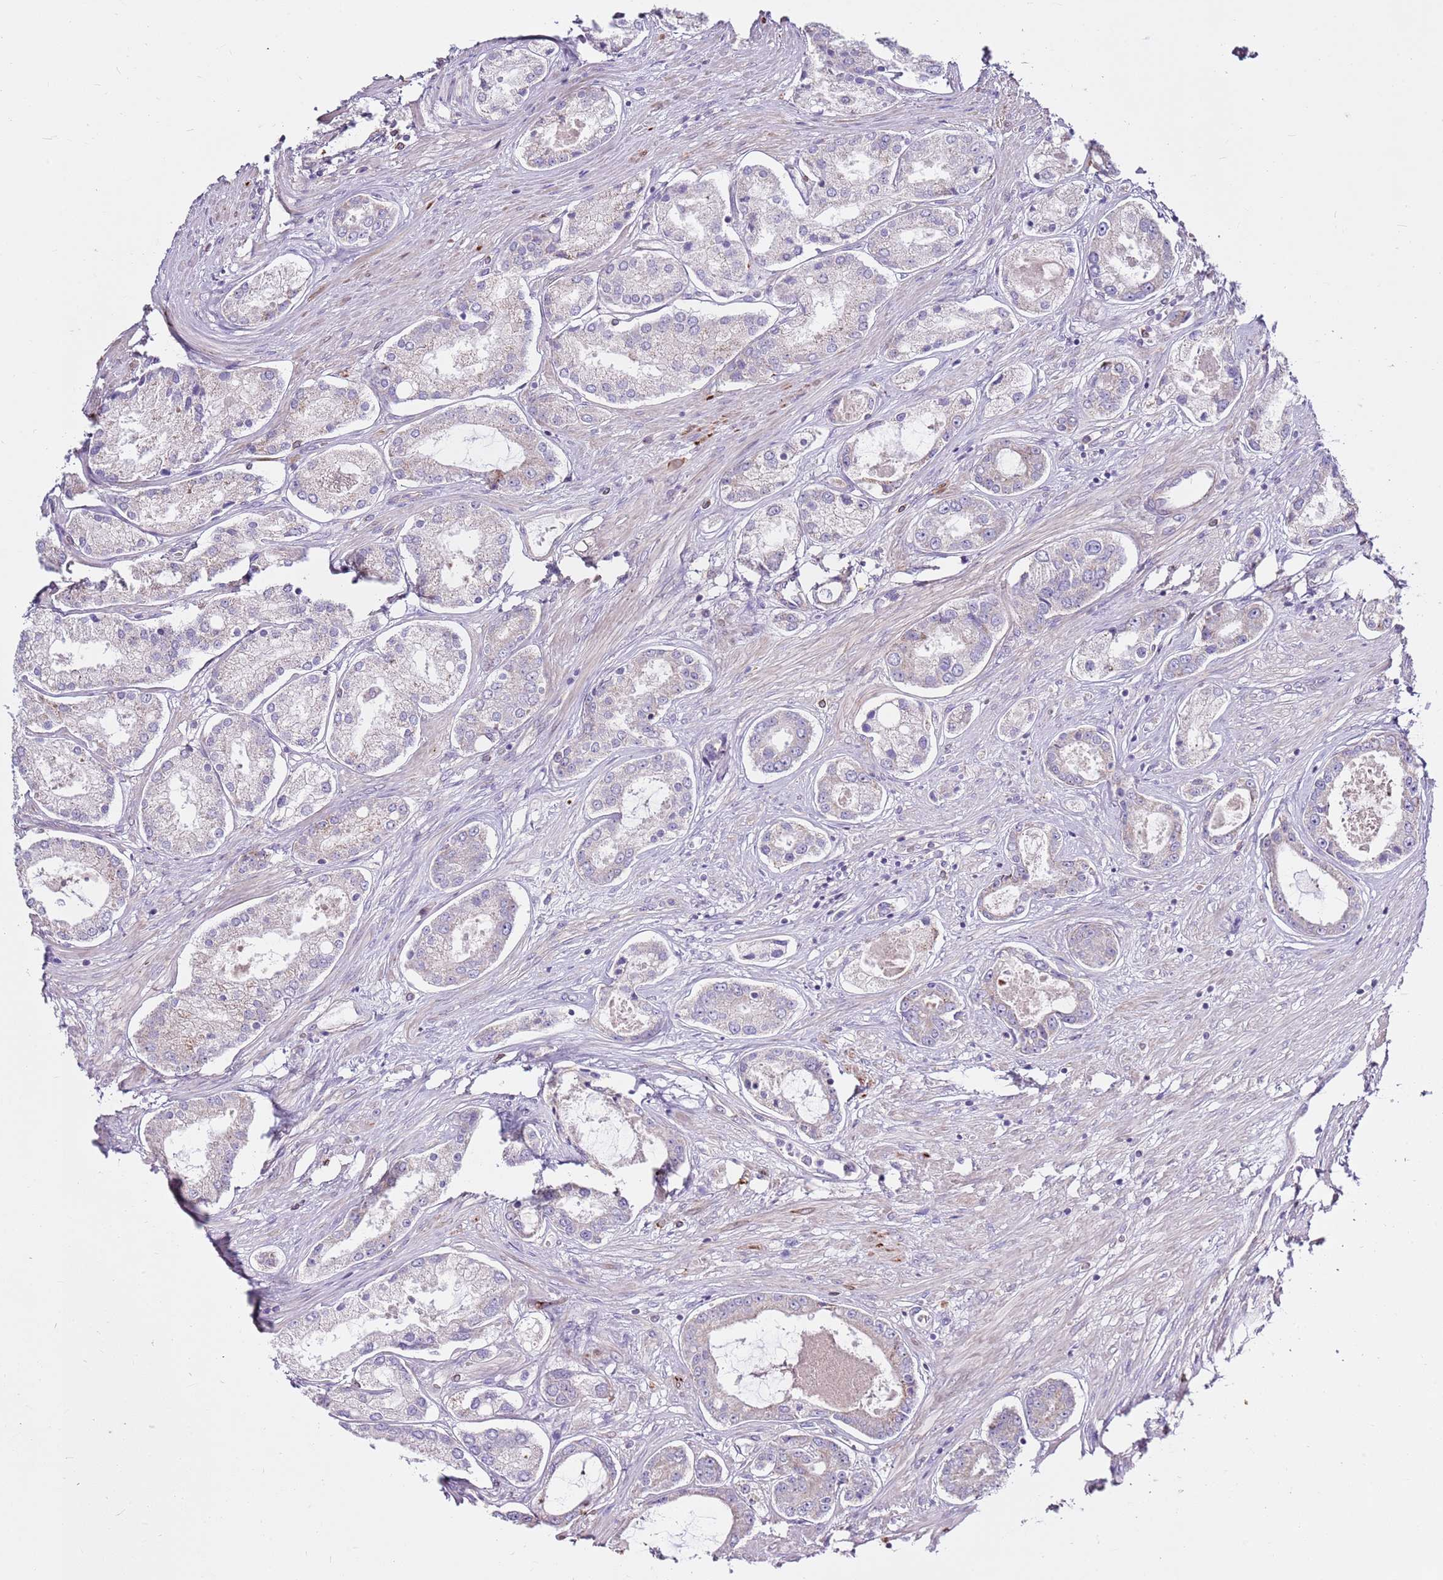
{"staining": {"intensity": "negative", "quantity": "none", "location": "none"}, "tissue": "prostate cancer", "cell_type": "Tumor cells", "image_type": "cancer", "snomed": [{"axis": "morphology", "description": "Adenocarcinoma, Low grade"}, {"axis": "topography", "description": "Prostate"}], "caption": "The image reveals no significant expression in tumor cells of adenocarcinoma (low-grade) (prostate).", "gene": "SMG1", "patient": {"sex": "male", "age": 68}}